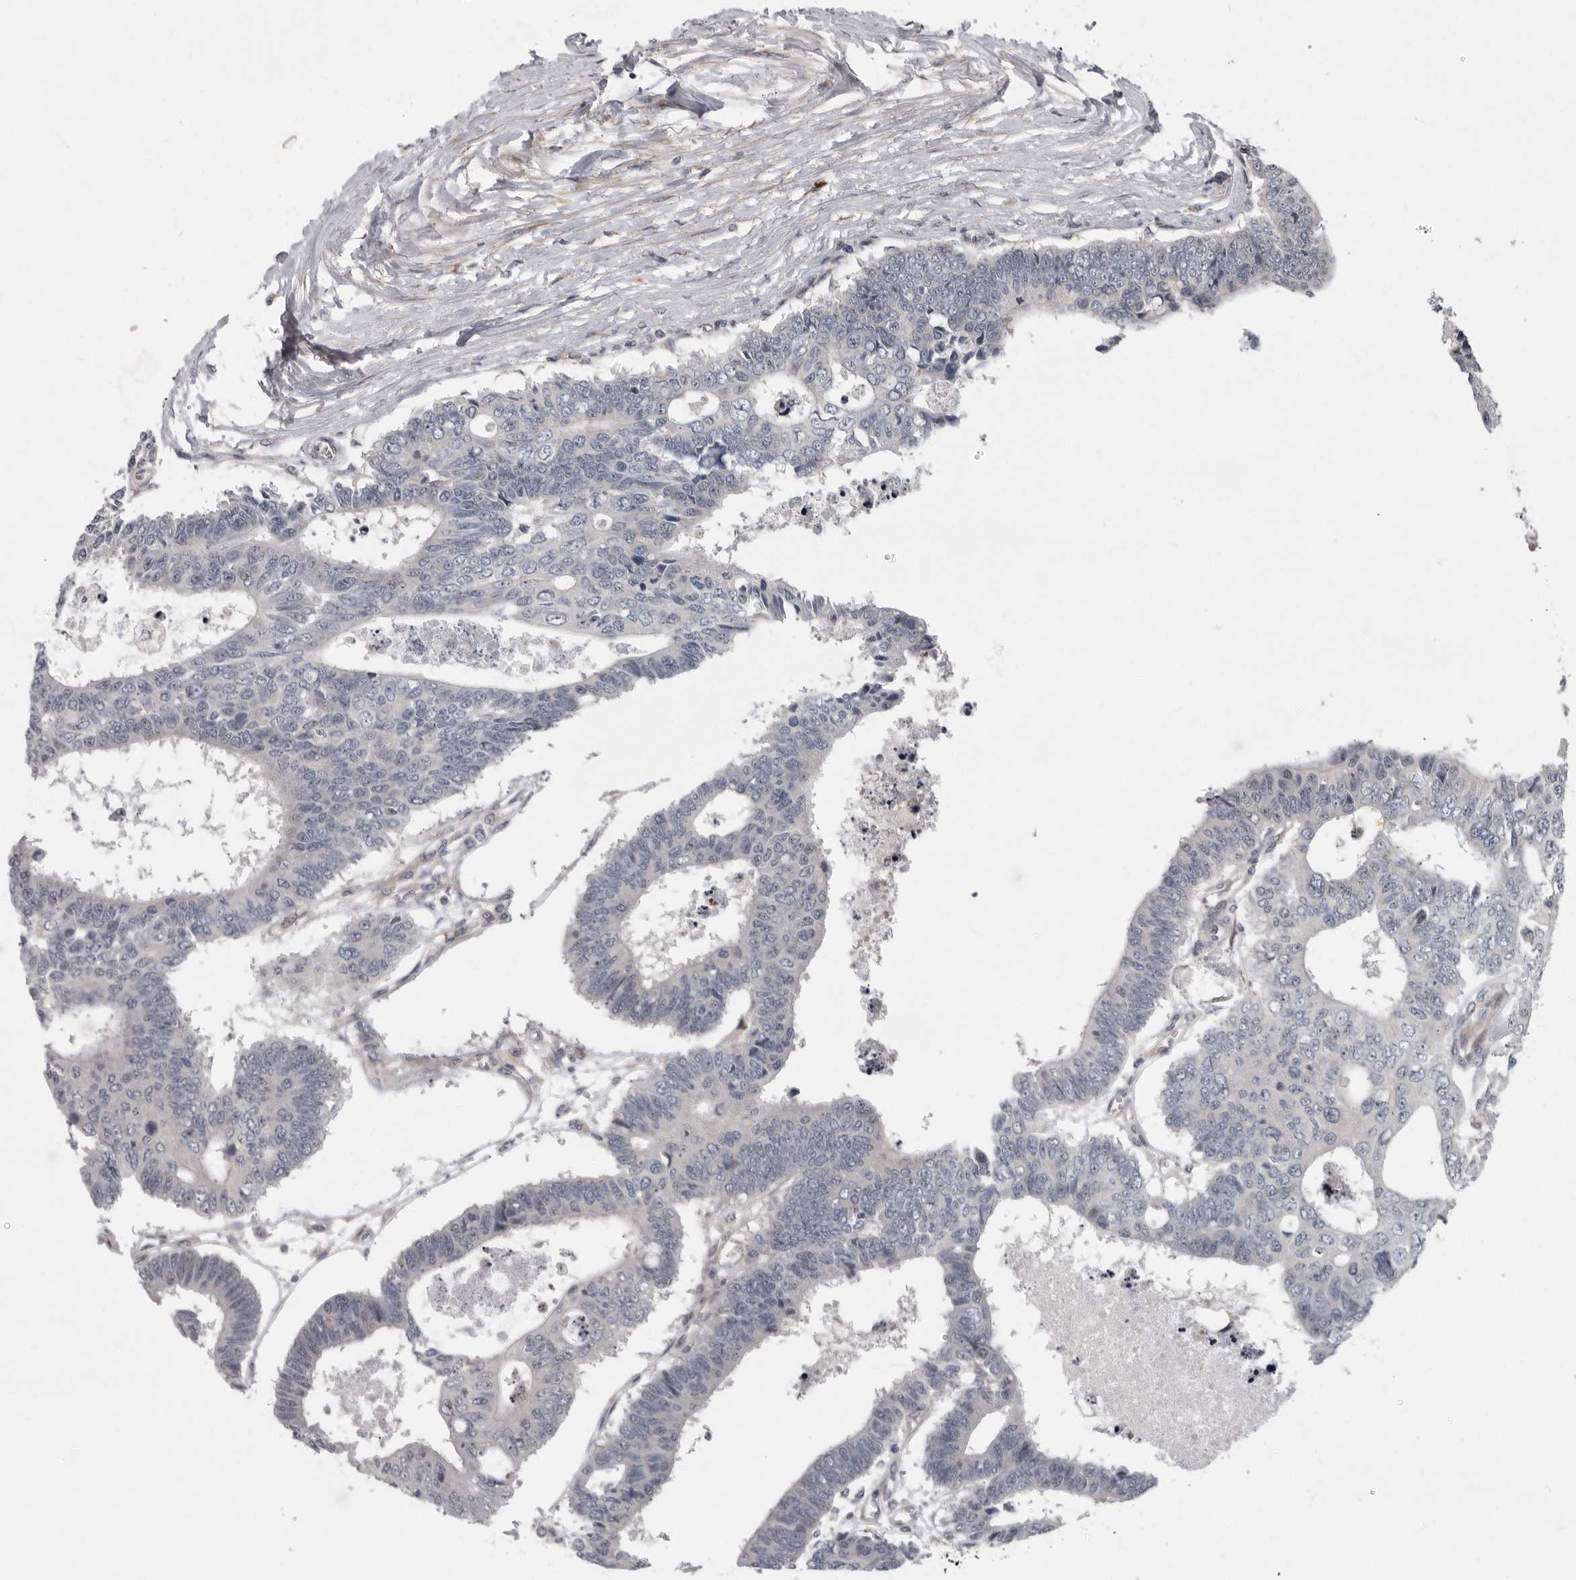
{"staining": {"intensity": "negative", "quantity": "none", "location": "none"}, "tissue": "colorectal cancer", "cell_type": "Tumor cells", "image_type": "cancer", "snomed": [{"axis": "morphology", "description": "Adenocarcinoma, NOS"}, {"axis": "topography", "description": "Rectum"}], "caption": "There is no significant expression in tumor cells of colorectal cancer.", "gene": "PDCD11", "patient": {"sex": "male", "age": 84}}